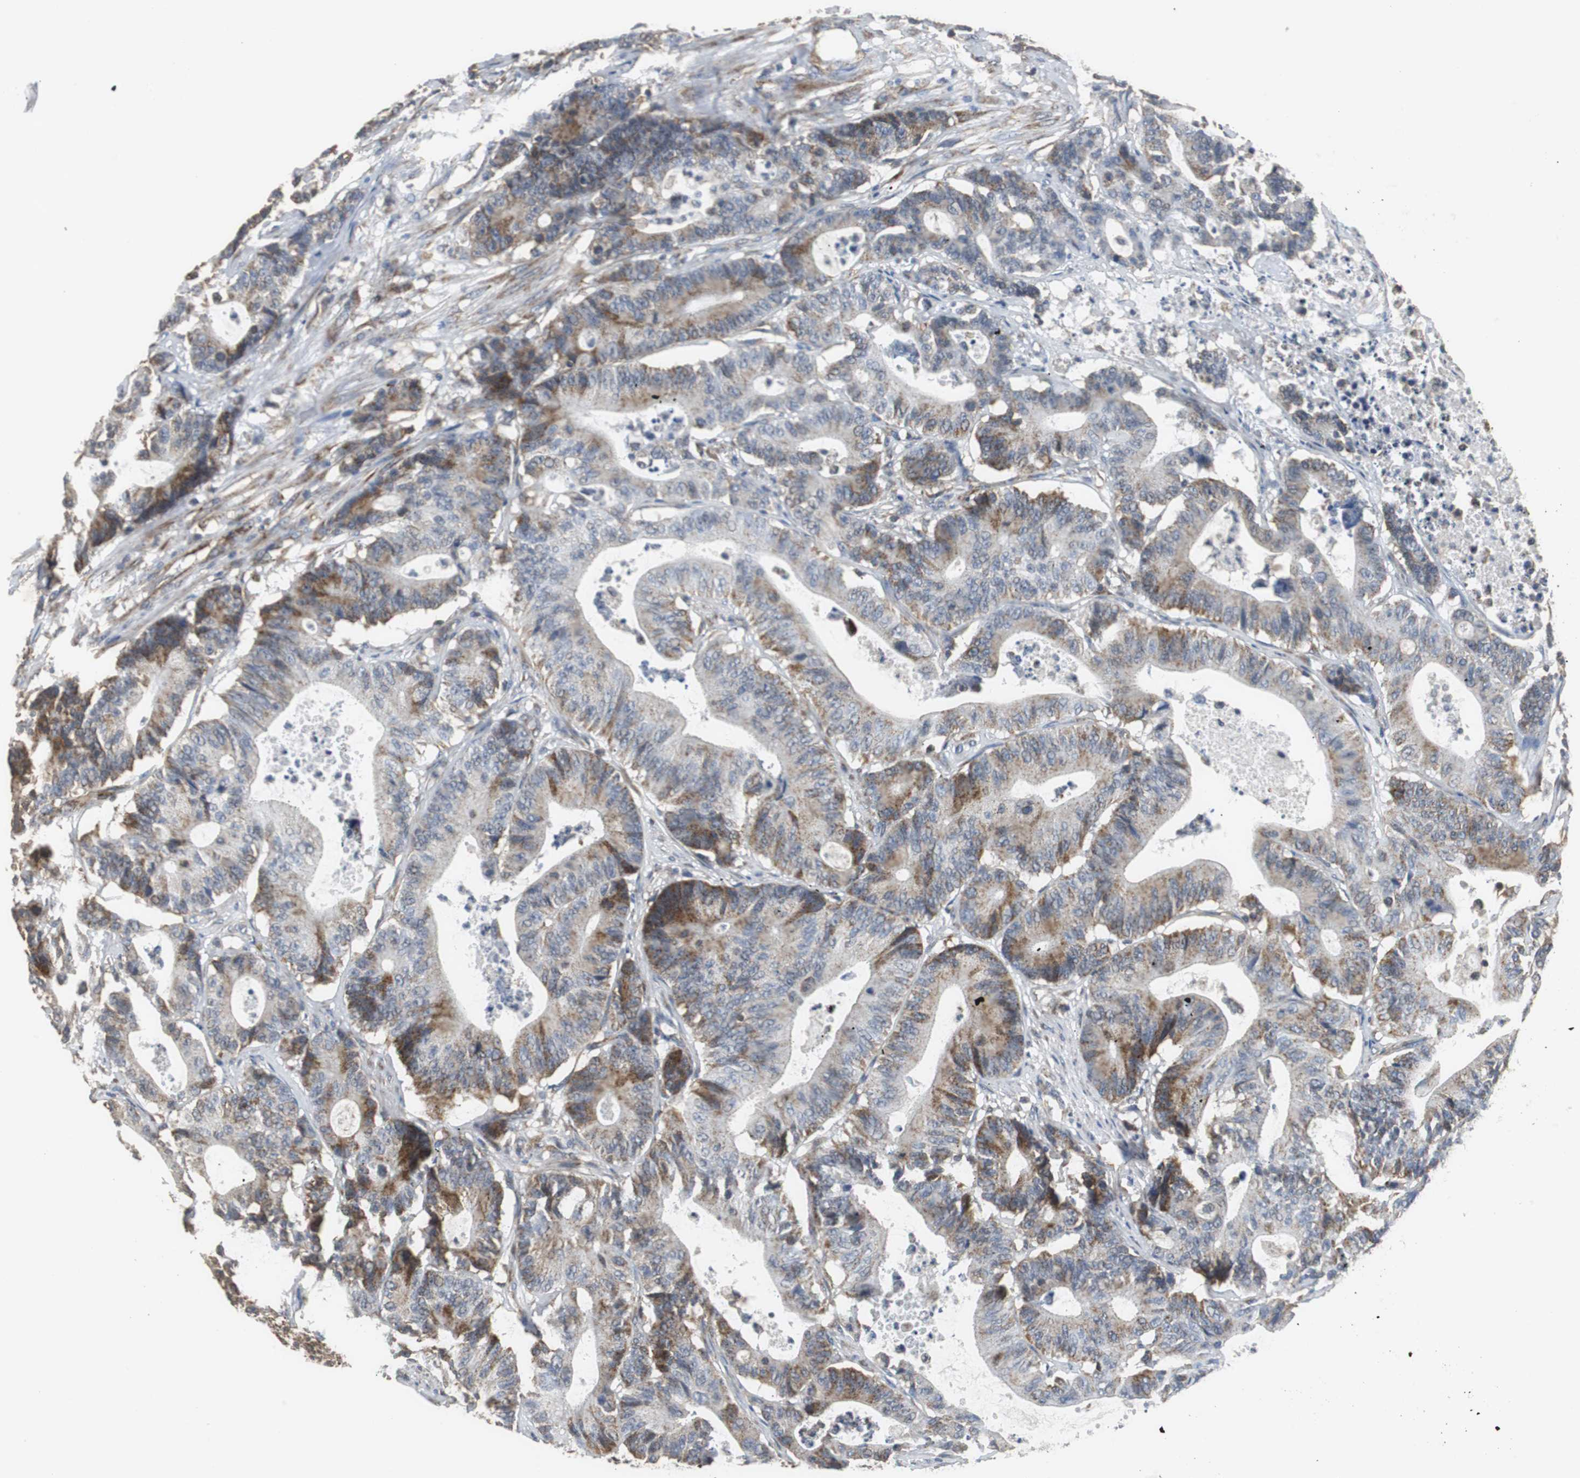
{"staining": {"intensity": "moderate", "quantity": "<25%", "location": "cytoplasmic/membranous"}, "tissue": "colorectal cancer", "cell_type": "Tumor cells", "image_type": "cancer", "snomed": [{"axis": "morphology", "description": "Adenocarcinoma, NOS"}, {"axis": "topography", "description": "Colon"}], "caption": "Approximately <25% of tumor cells in adenocarcinoma (colorectal) show moderate cytoplasmic/membranous protein expression as visualized by brown immunohistochemical staining.", "gene": "NNT", "patient": {"sex": "female", "age": 84}}